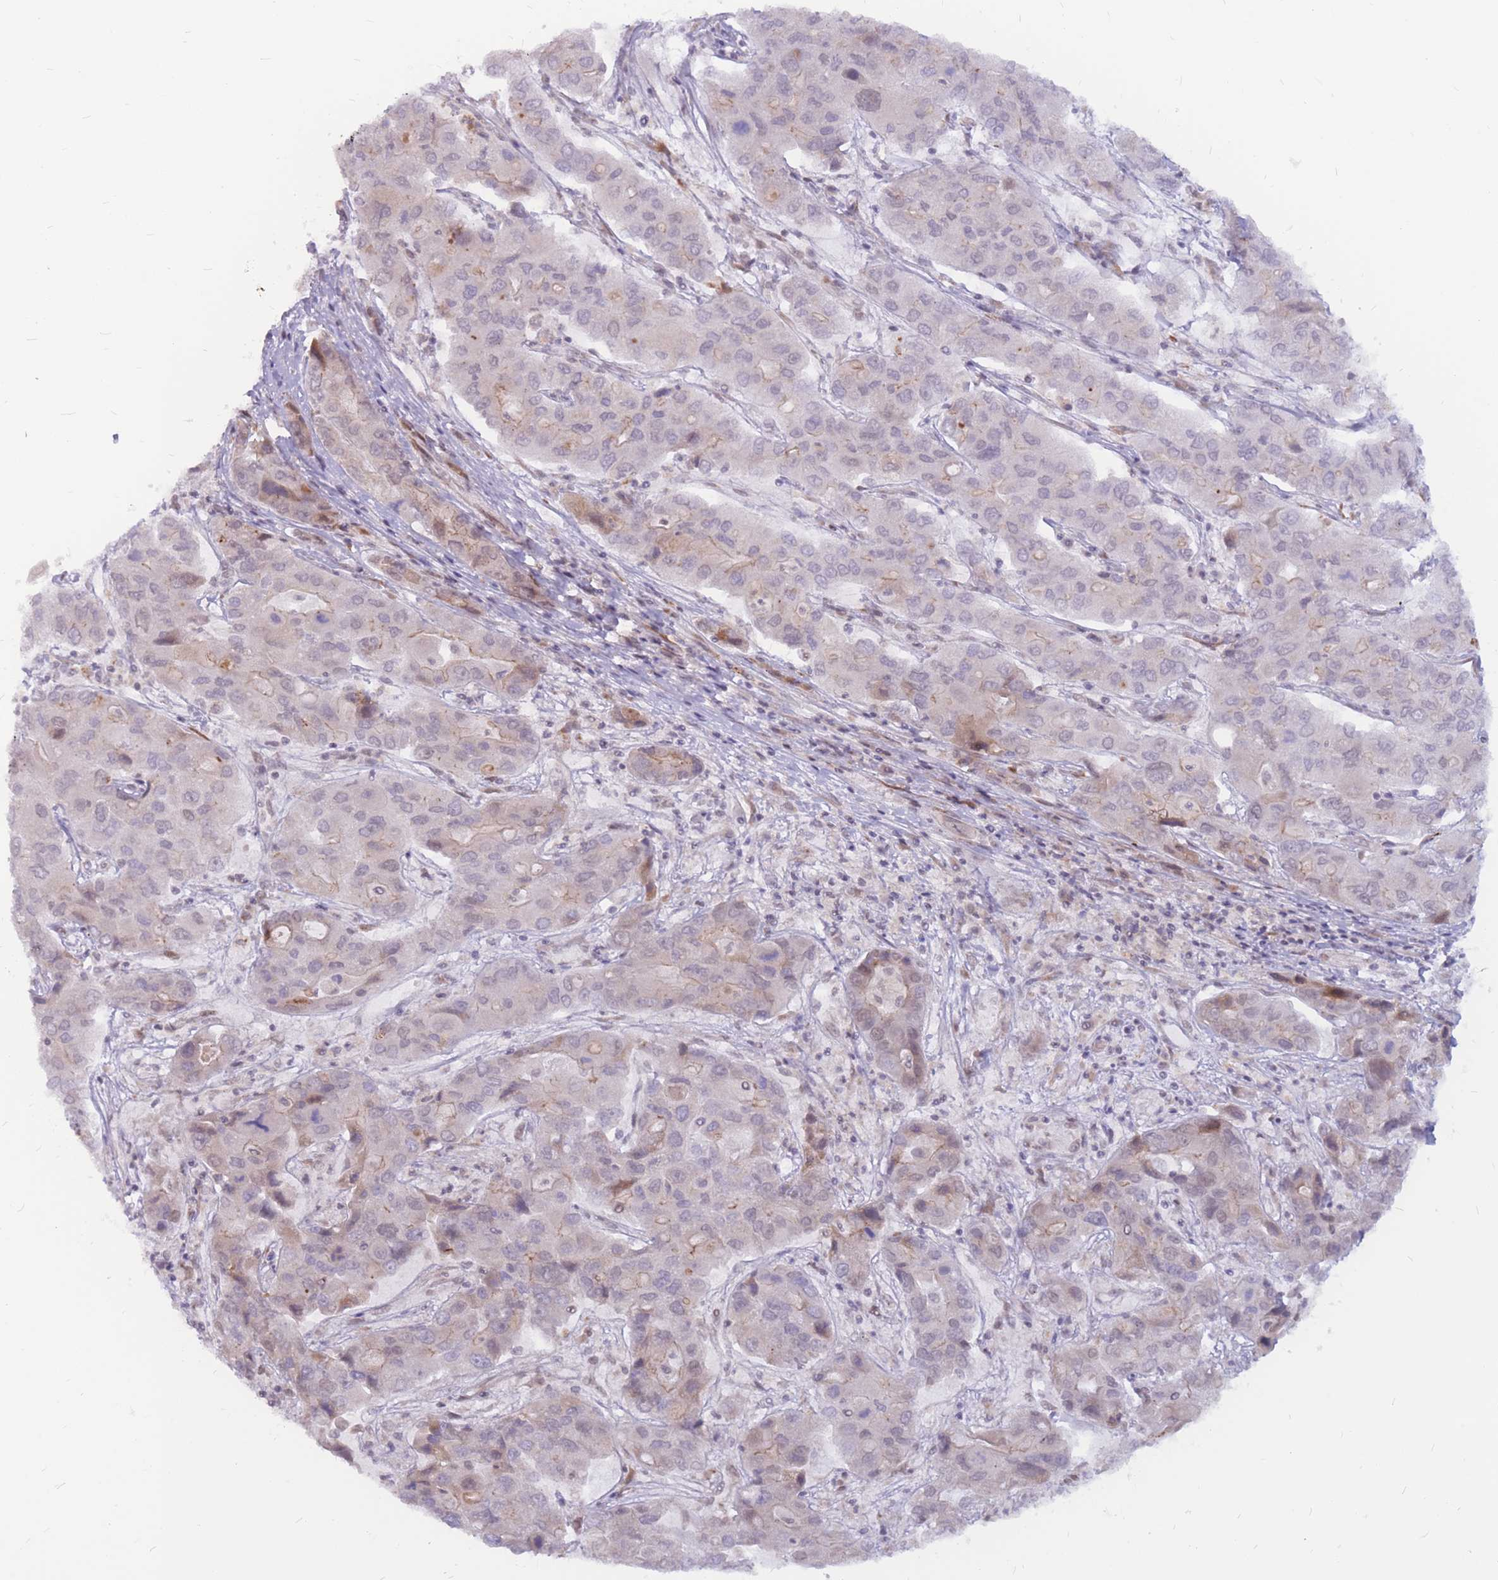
{"staining": {"intensity": "negative", "quantity": "none", "location": "none"}, "tissue": "liver cancer", "cell_type": "Tumor cells", "image_type": "cancer", "snomed": [{"axis": "morphology", "description": "Cholangiocarcinoma"}, {"axis": "topography", "description": "Liver"}], "caption": "Cholangiocarcinoma (liver) was stained to show a protein in brown. There is no significant positivity in tumor cells.", "gene": "ADD2", "patient": {"sex": "male", "age": 67}}